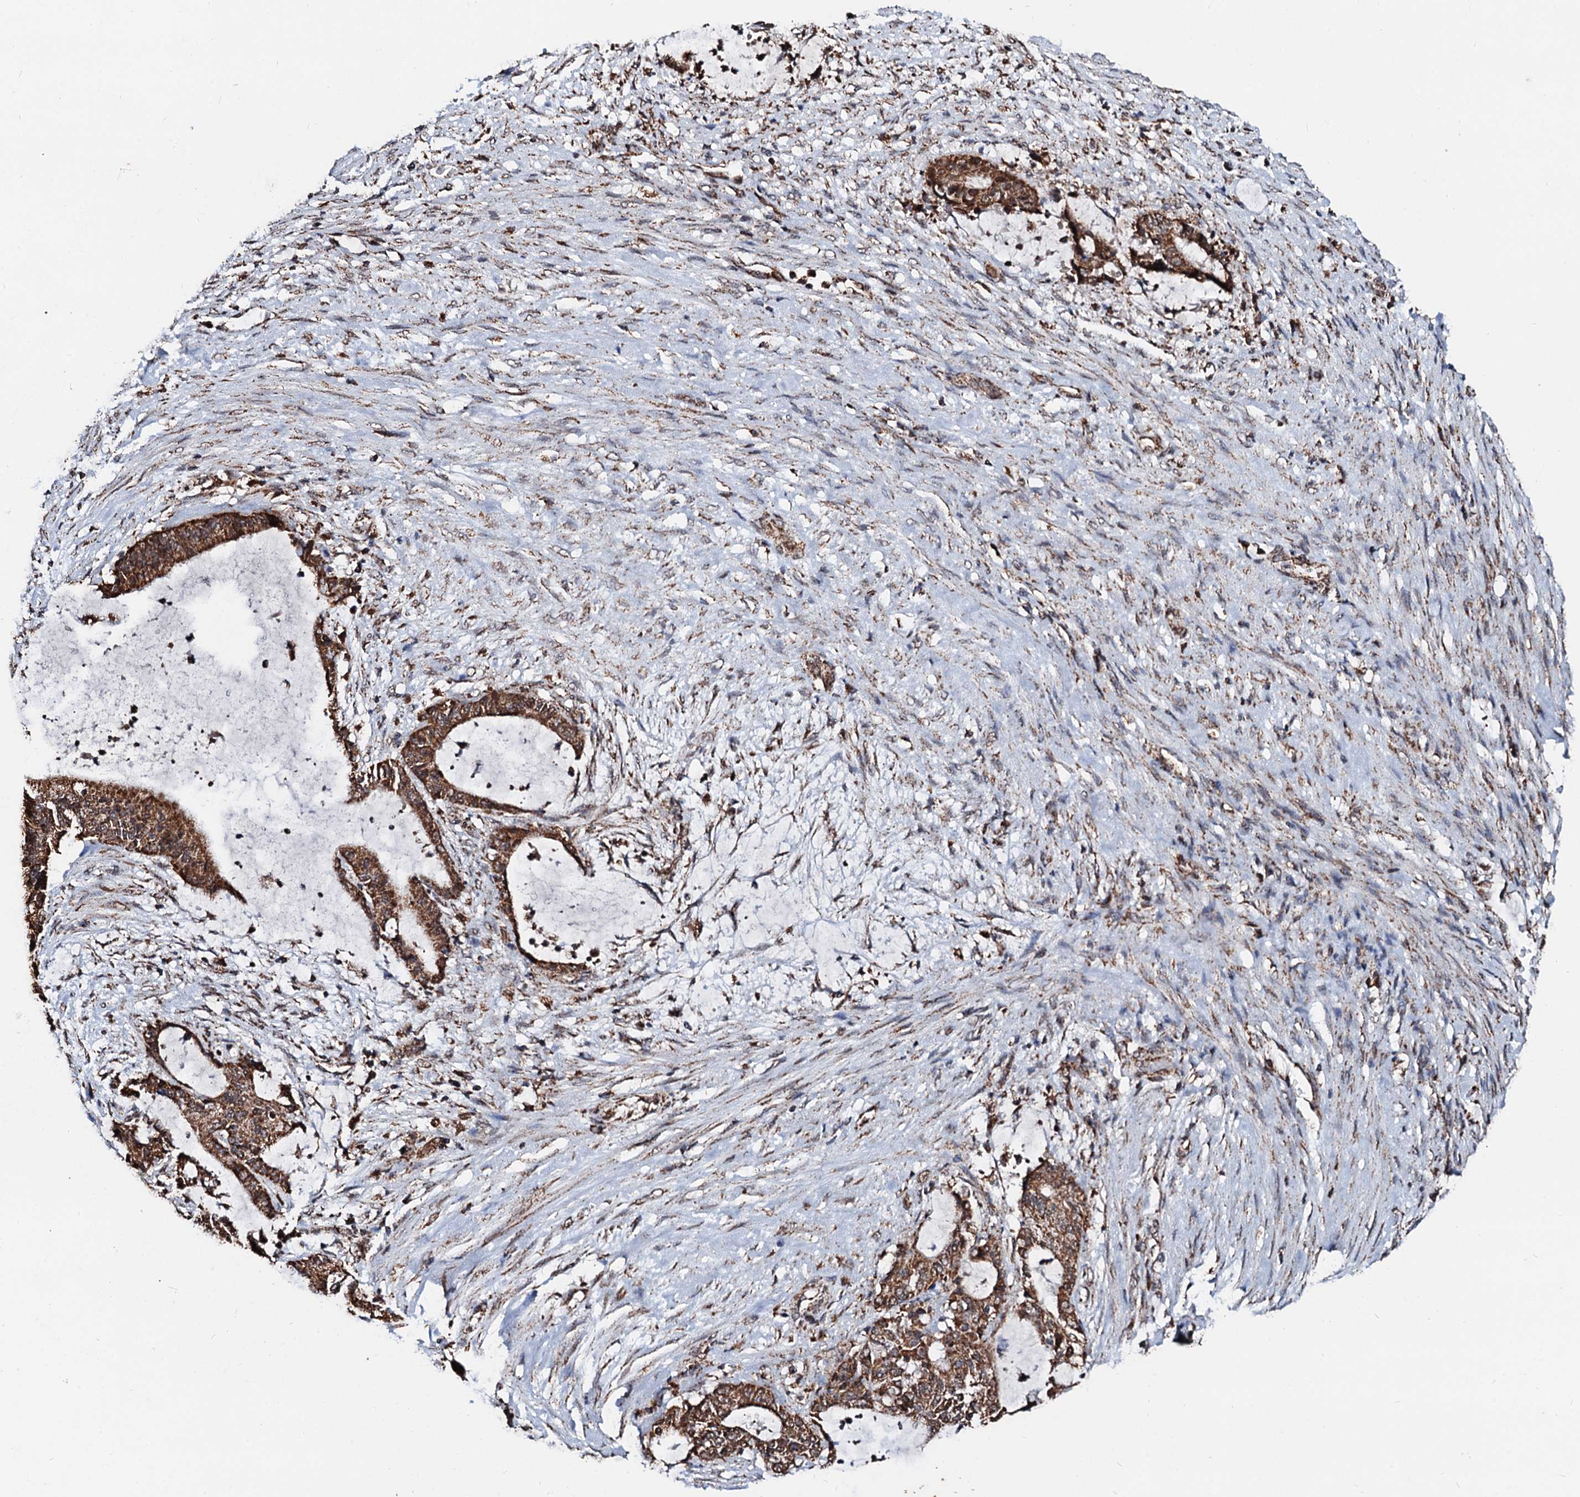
{"staining": {"intensity": "strong", "quantity": ">75%", "location": "cytoplasmic/membranous"}, "tissue": "liver cancer", "cell_type": "Tumor cells", "image_type": "cancer", "snomed": [{"axis": "morphology", "description": "Normal tissue, NOS"}, {"axis": "morphology", "description": "Cholangiocarcinoma"}, {"axis": "topography", "description": "Liver"}, {"axis": "topography", "description": "Peripheral nerve tissue"}], "caption": "Human liver cancer stained with a brown dye reveals strong cytoplasmic/membranous positive positivity in about >75% of tumor cells.", "gene": "SECISBP2L", "patient": {"sex": "female", "age": 73}}